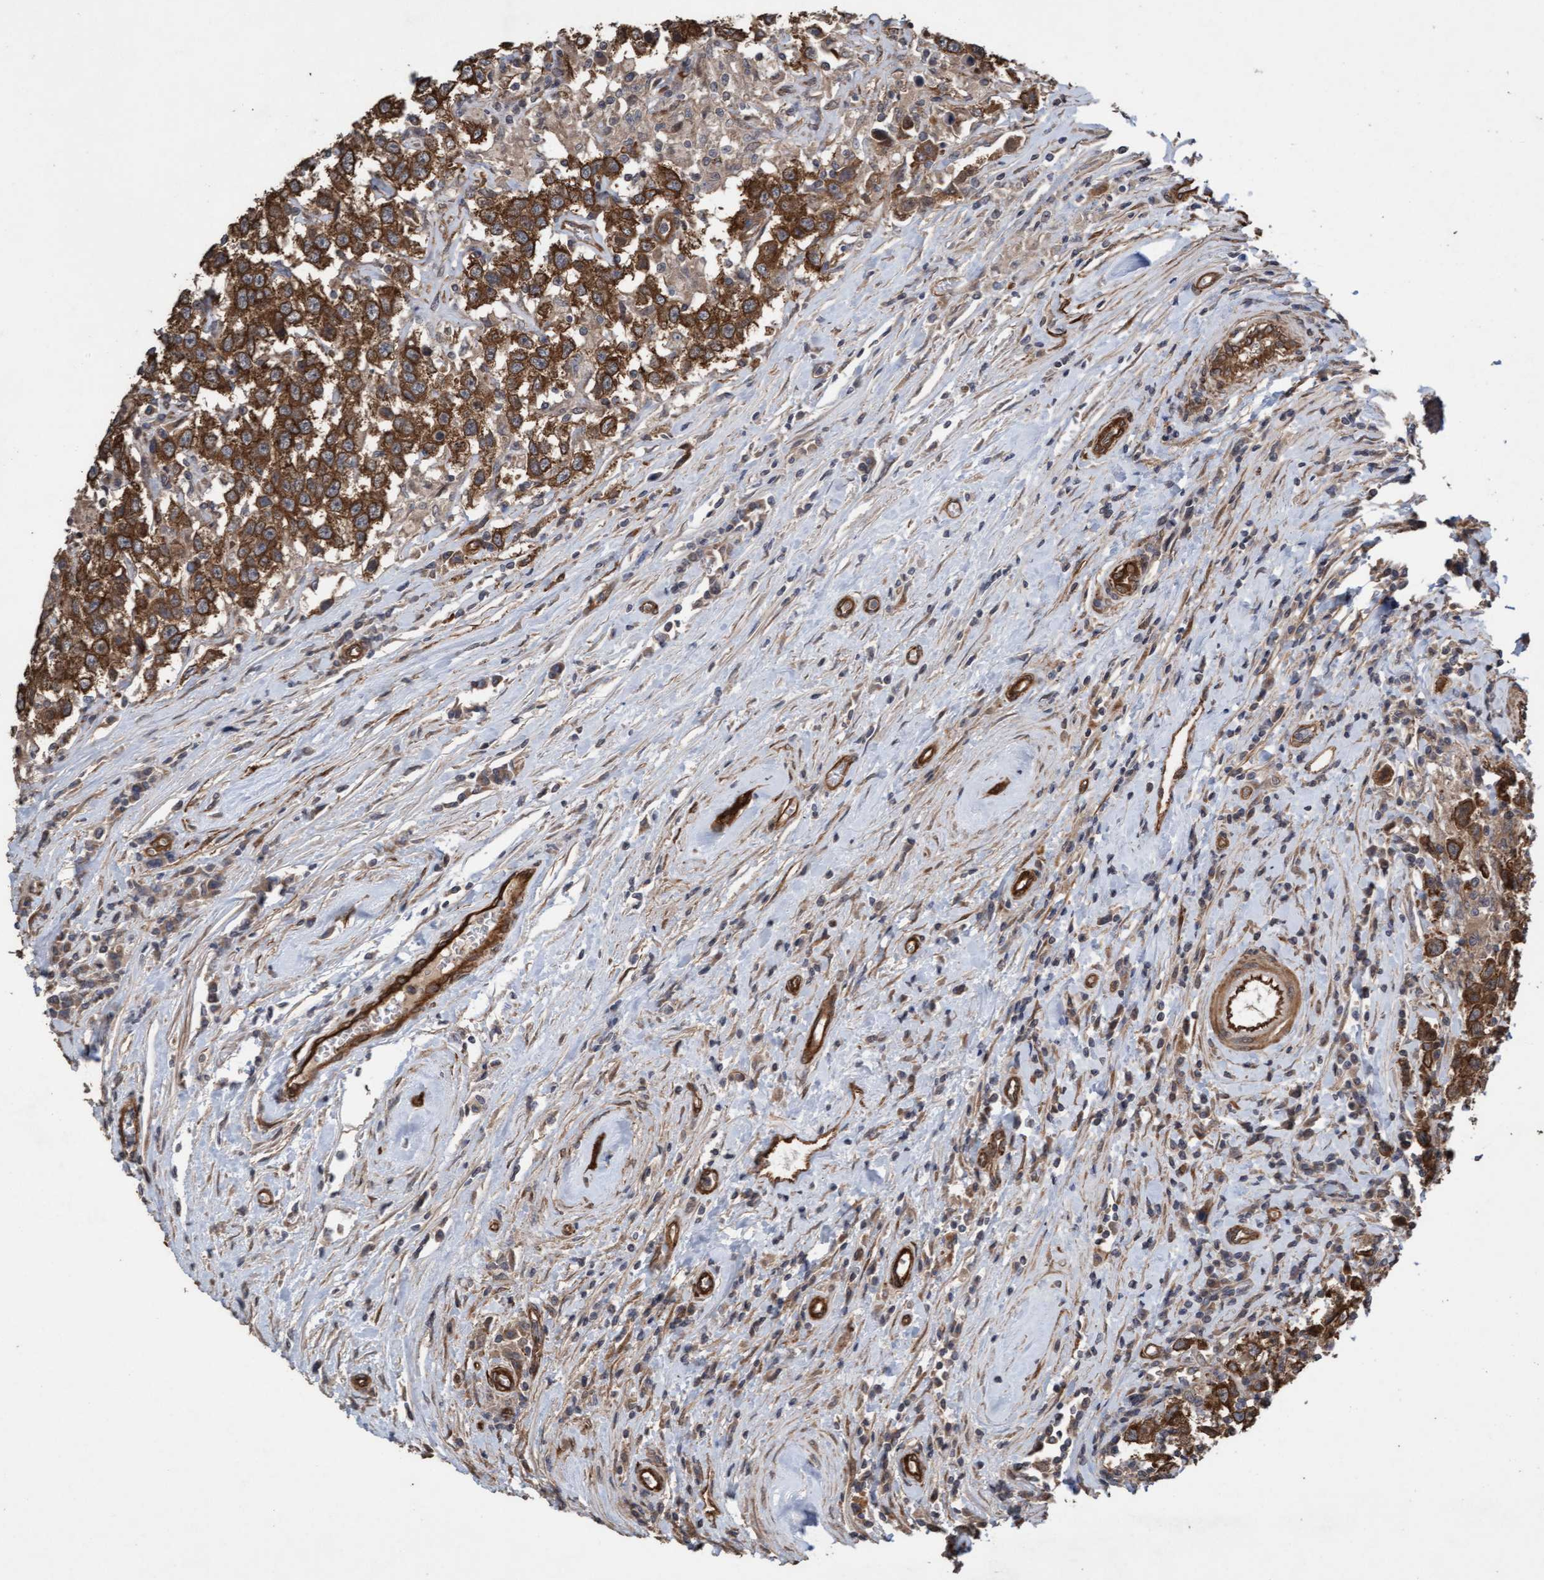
{"staining": {"intensity": "strong", "quantity": ">75%", "location": "cytoplasmic/membranous"}, "tissue": "testis cancer", "cell_type": "Tumor cells", "image_type": "cancer", "snomed": [{"axis": "morphology", "description": "Seminoma, NOS"}, {"axis": "topography", "description": "Testis"}], "caption": "The histopathology image reveals immunohistochemical staining of seminoma (testis). There is strong cytoplasmic/membranous expression is seen in approximately >75% of tumor cells.", "gene": "CDC42EP4", "patient": {"sex": "male", "age": 41}}